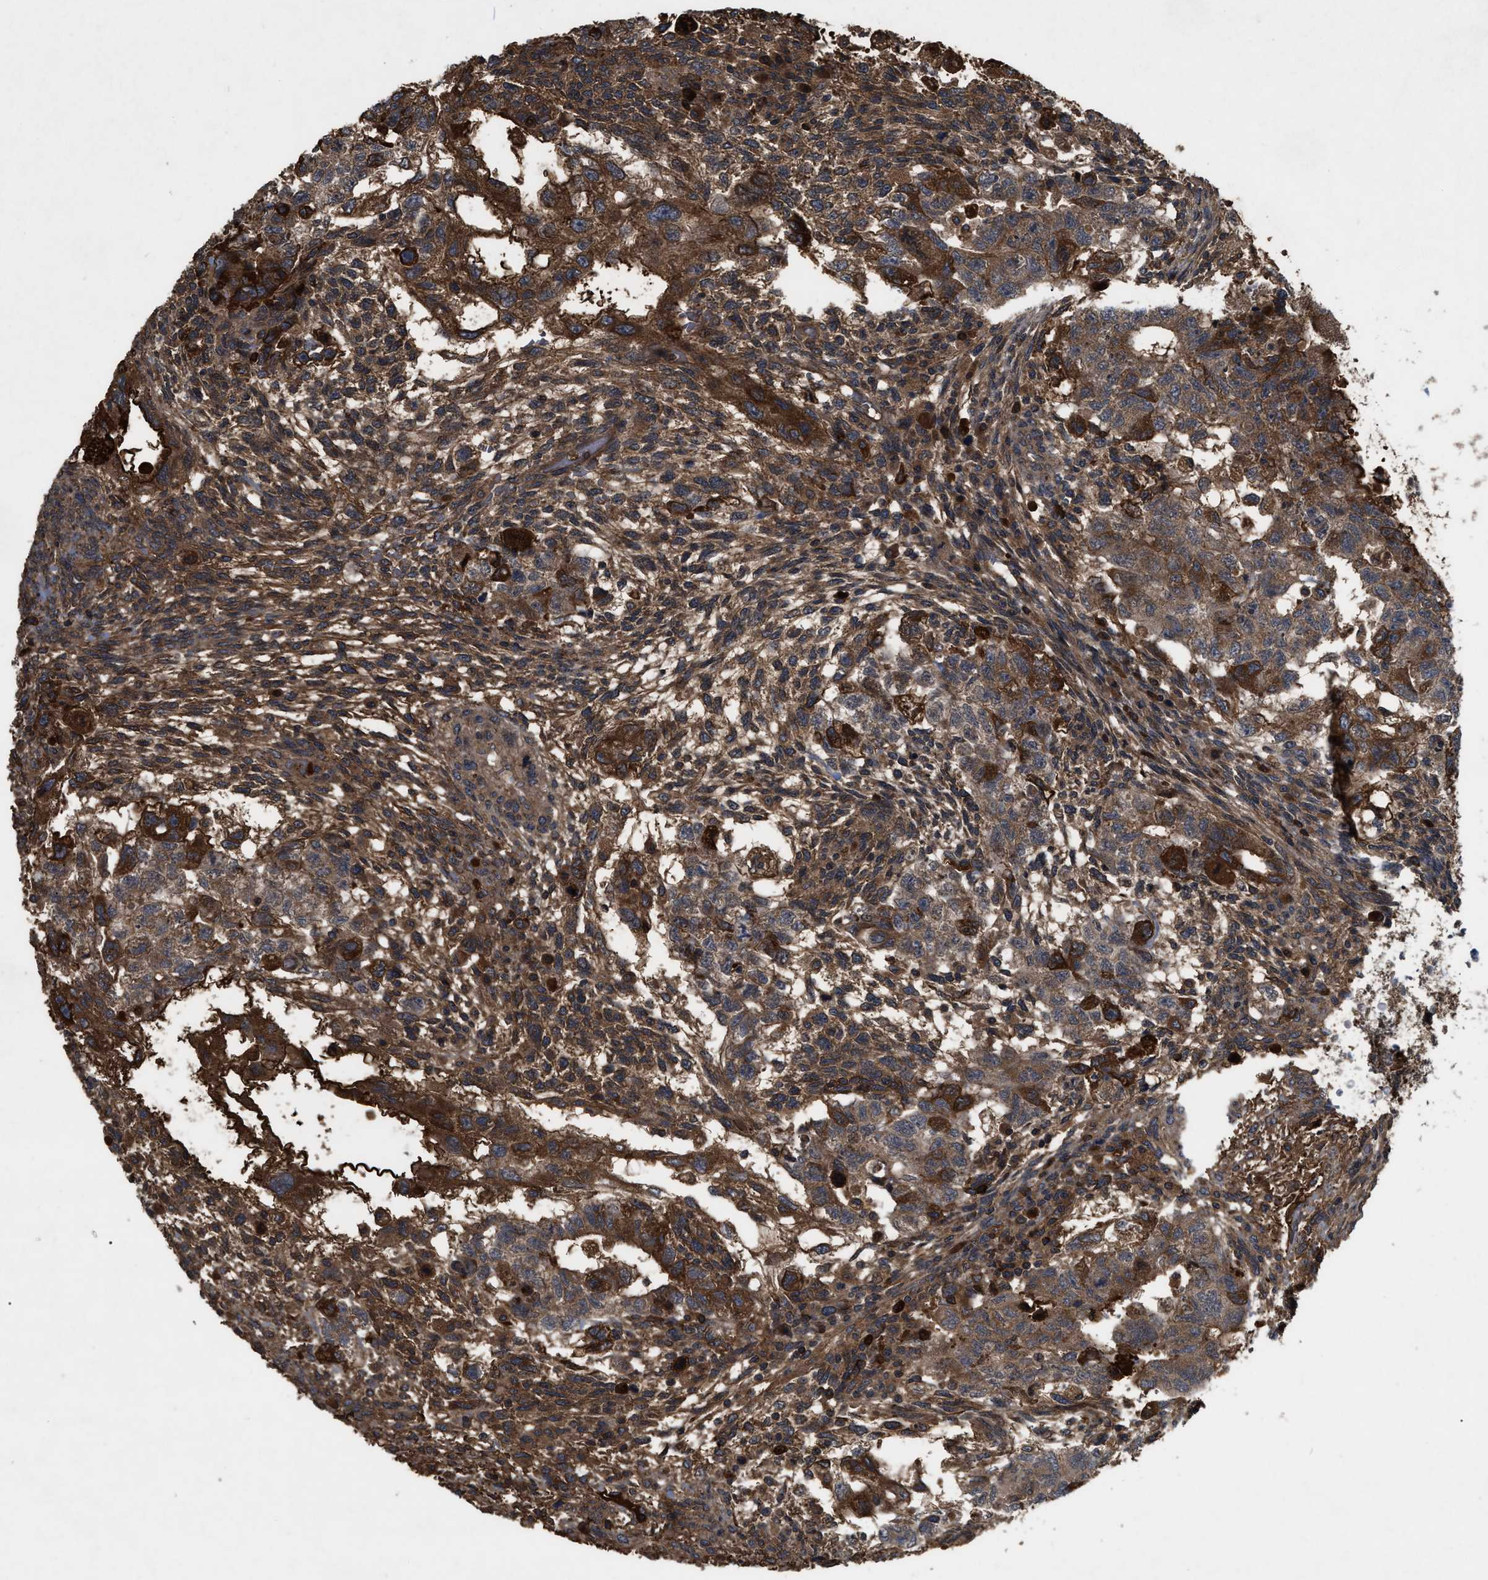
{"staining": {"intensity": "moderate", "quantity": ">75%", "location": "cytoplasmic/membranous"}, "tissue": "testis cancer", "cell_type": "Tumor cells", "image_type": "cancer", "snomed": [{"axis": "morphology", "description": "Normal tissue, NOS"}, {"axis": "morphology", "description": "Carcinoma, Embryonal, NOS"}, {"axis": "topography", "description": "Testis"}], "caption": "A medium amount of moderate cytoplasmic/membranous staining is identified in about >75% of tumor cells in testis embryonal carcinoma tissue.", "gene": "RAB2A", "patient": {"sex": "male", "age": 36}}